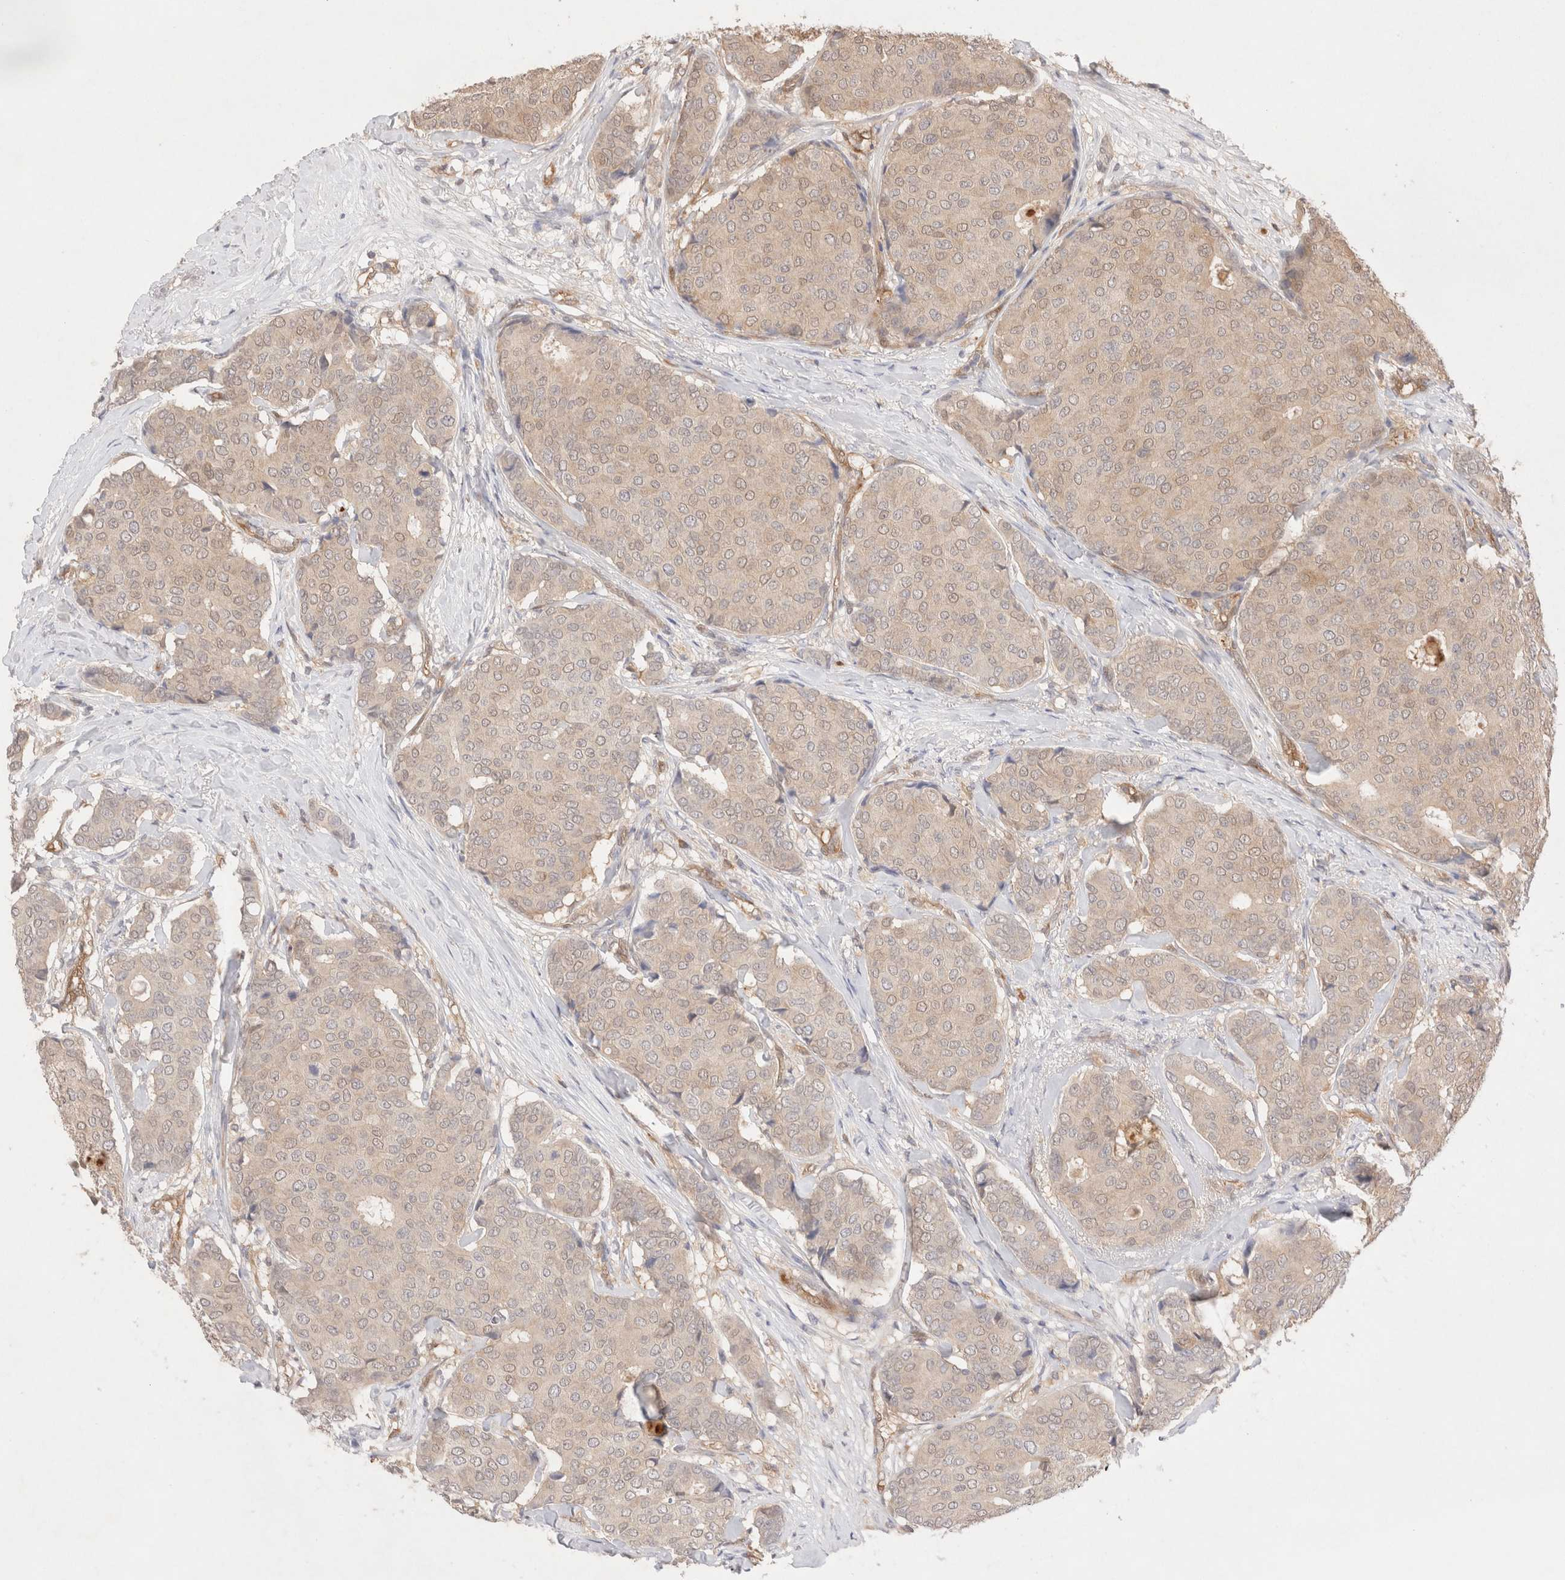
{"staining": {"intensity": "weak", "quantity": ">75%", "location": "cytoplasmic/membranous"}, "tissue": "breast cancer", "cell_type": "Tumor cells", "image_type": "cancer", "snomed": [{"axis": "morphology", "description": "Duct carcinoma"}, {"axis": "topography", "description": "Breast"}], "caption": "Breast cancer stained for a protein (brown) shows weak cytoplasmic/membranous positive positivity in approximately >75% of tumor cells.", "gene": "STARD10", "patient": {"sex": "female", "age": 75}}